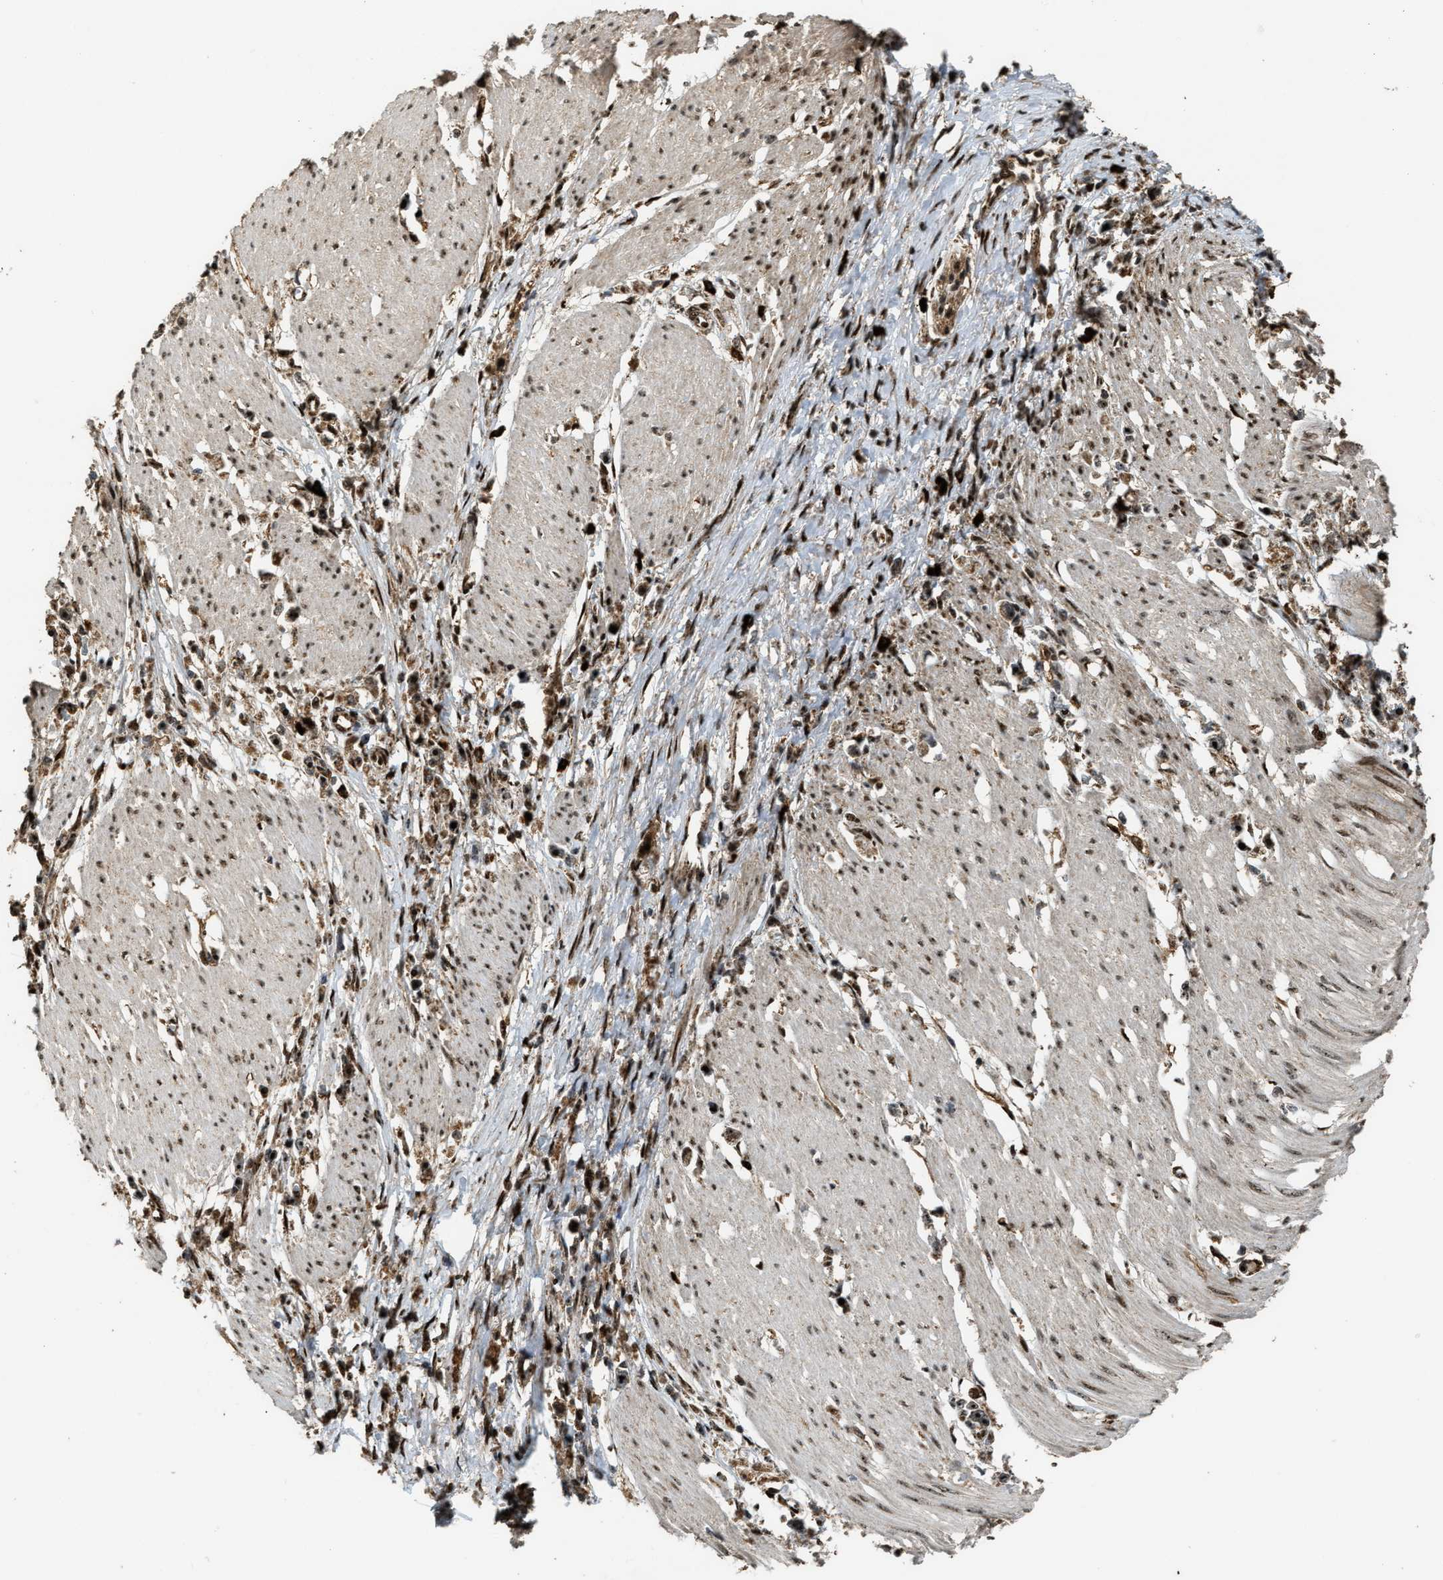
{"staining": {"intensity": "strong", "quantity": ">75%", "location": "cytoplasmic/membranous,nuclear"}, "tissue": "stomach cancer", "cell_type": "Tumor cells", "image_type": "cancer", "snomed": [{"axis": "morphology", "description": "Adenocarcinoma, NOS"}, {"axis": "topography", "description": "Stomach"}], "caption": "An immunohistochemistry micrograph of neoplastic tissue is shown. Protein staining in brown shows strong cytoplasmic/membranous and nuclear positivity in stomach adenocarcinoma within tumor cells.", "gene": "ZNF687", "patient": {"sex": "female", "age": 59}}